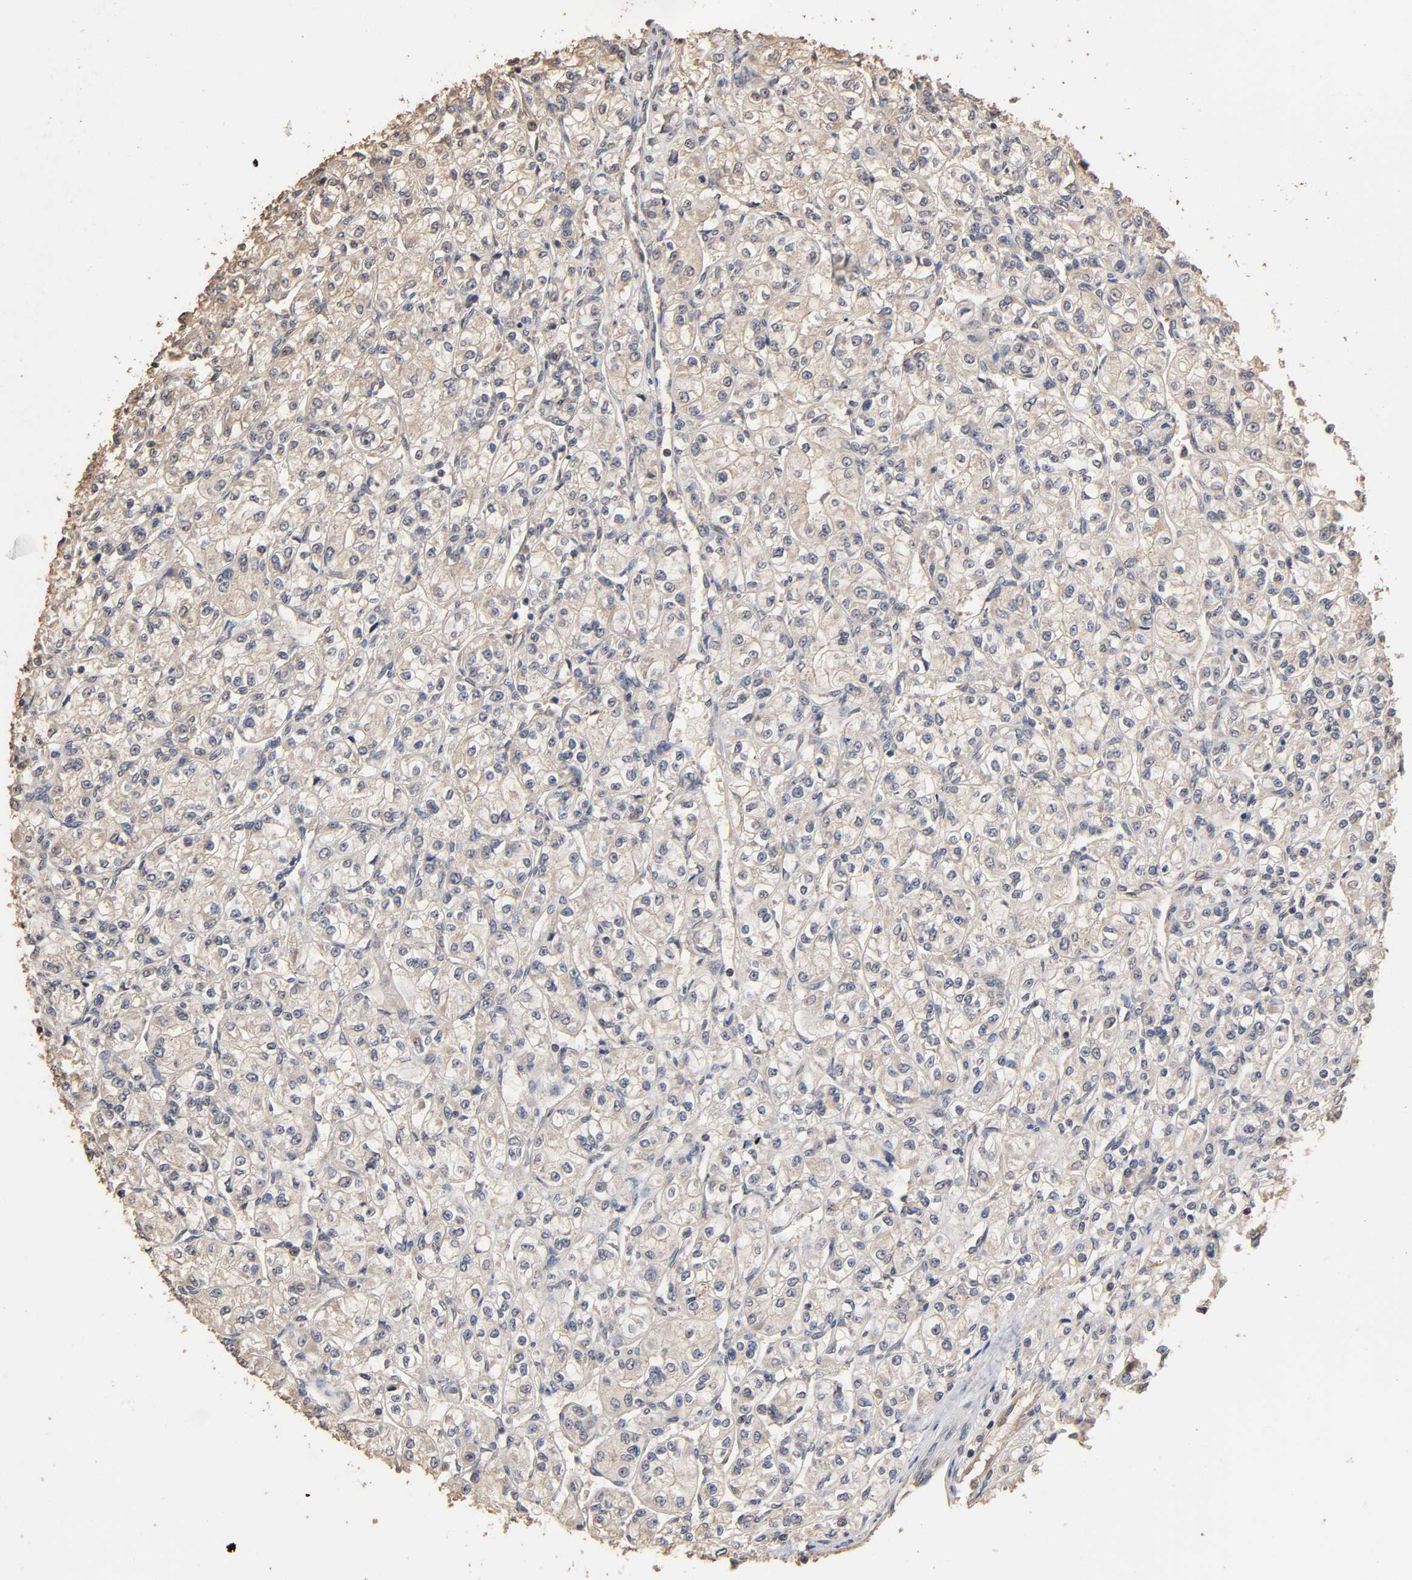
{"staining": {"intensity": "weak", "quantity": "25%-75%", "location": "cytoplasmic/membranous"}, "tissue": "renal cancer", "cell_type": "Tumor cells", "image_type": "cancer", "snomed": [{"axis": "morphology", "description": "Adenocarcinoma, NOS"}, {"axis": "topography", "description": "Kidney"}], "caption": "This is a micrograph of immunohistochemistry (IHC) staining of renal cancer, which shows weak positivity in the cytoplasmic/membranous of tumor cells.", "gene": "ARHGEF7", "patient": {"sex": "male", "age": 77}}